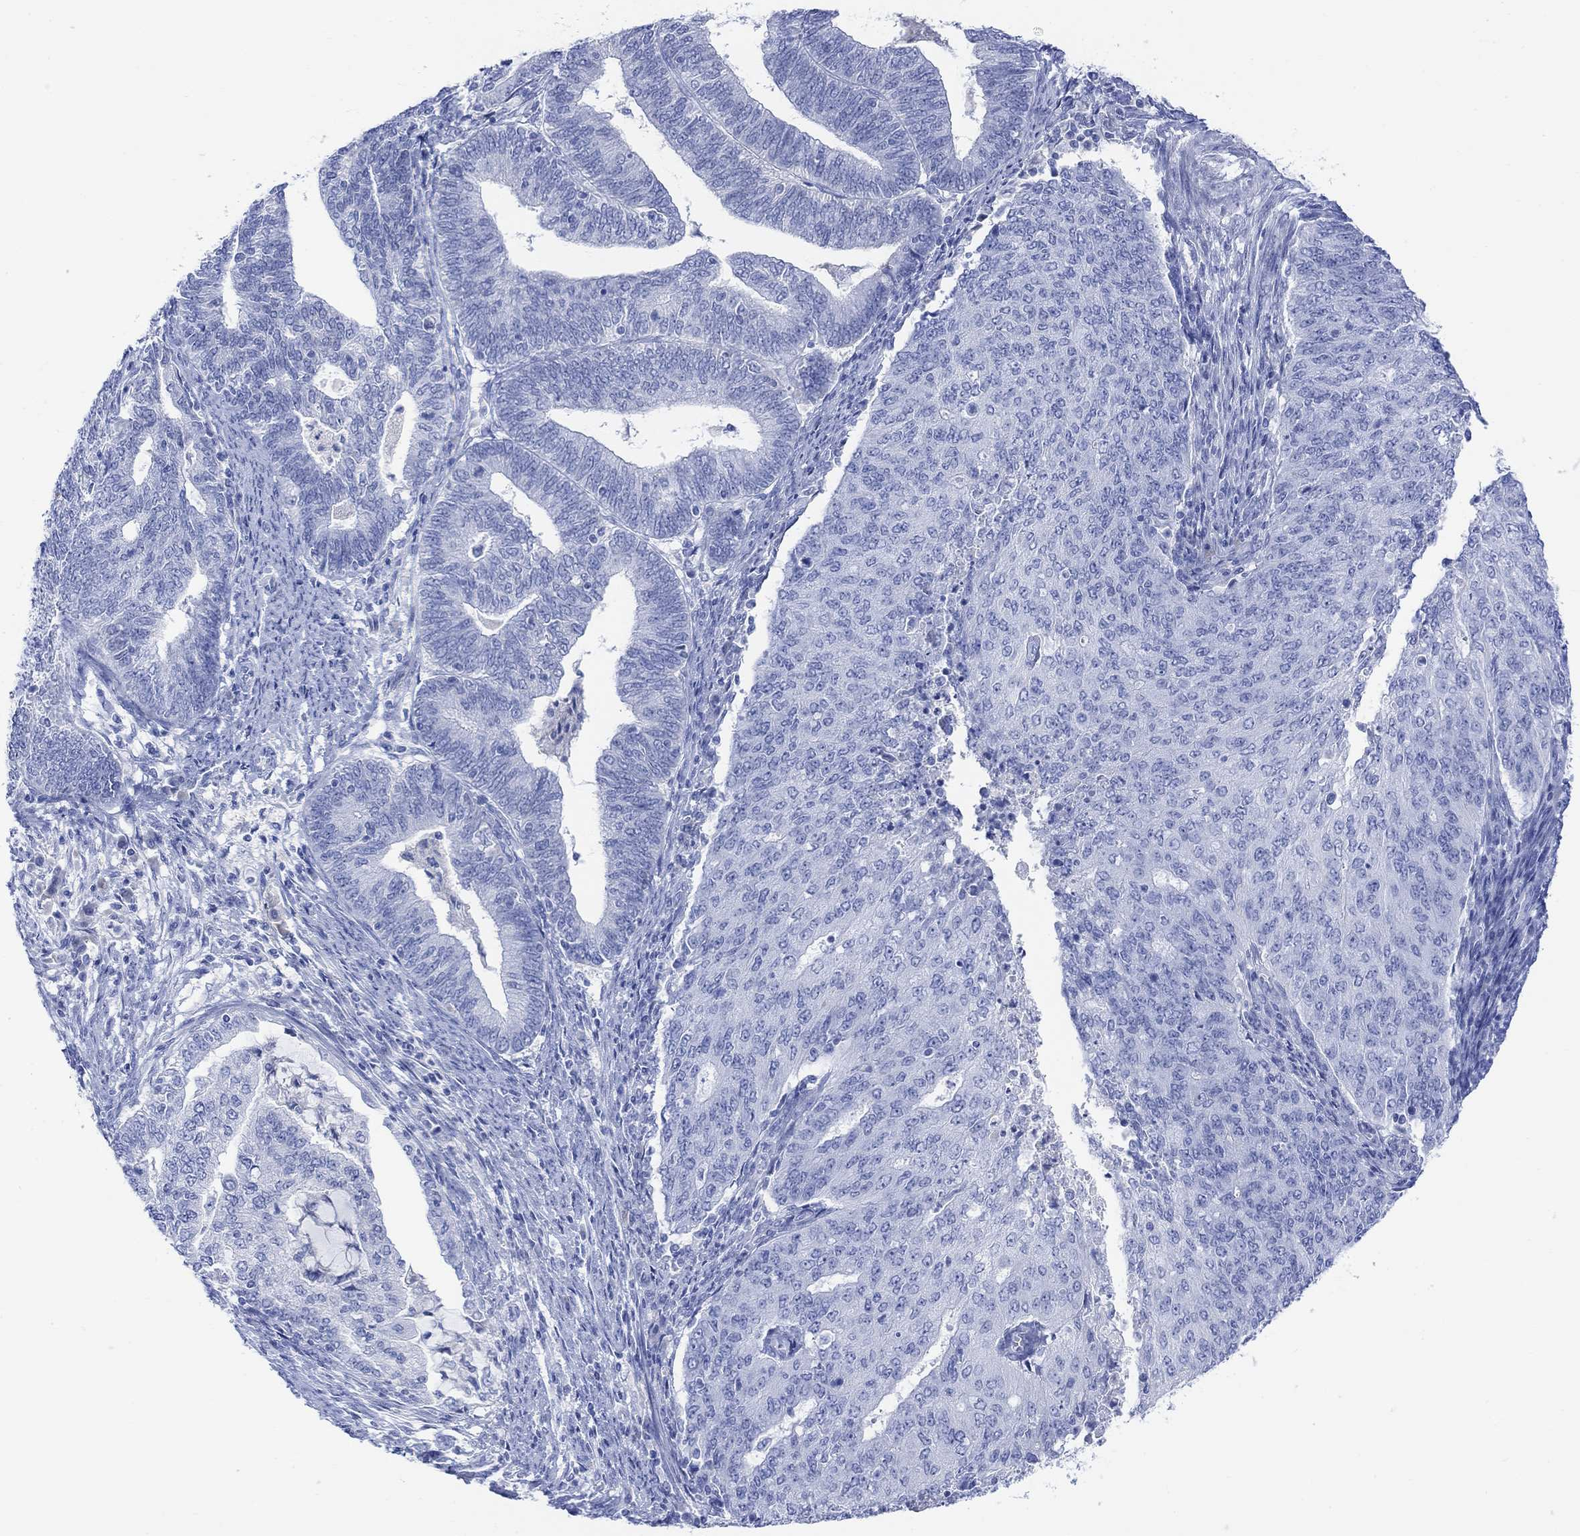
{"staining": {"intensity": "negative", "quantity": "none", "location": "none"}, "tissue": "endometrial cancer", "cell_type": "Tumor cells", "image_type": "cancer", "snomed": [{"axis": "morphology", "description": "Adenocarcinoma, NOS"}, {"axis": "topography", "description": "Endometrium"}], "caption": "Histopathology image shows no significant protein expression in tumor cells of endometrial adenocarcinoma. Nuclei are stained in blue.", "gene": "GNG13", "patient": {"sex": "female", "age": 82}}